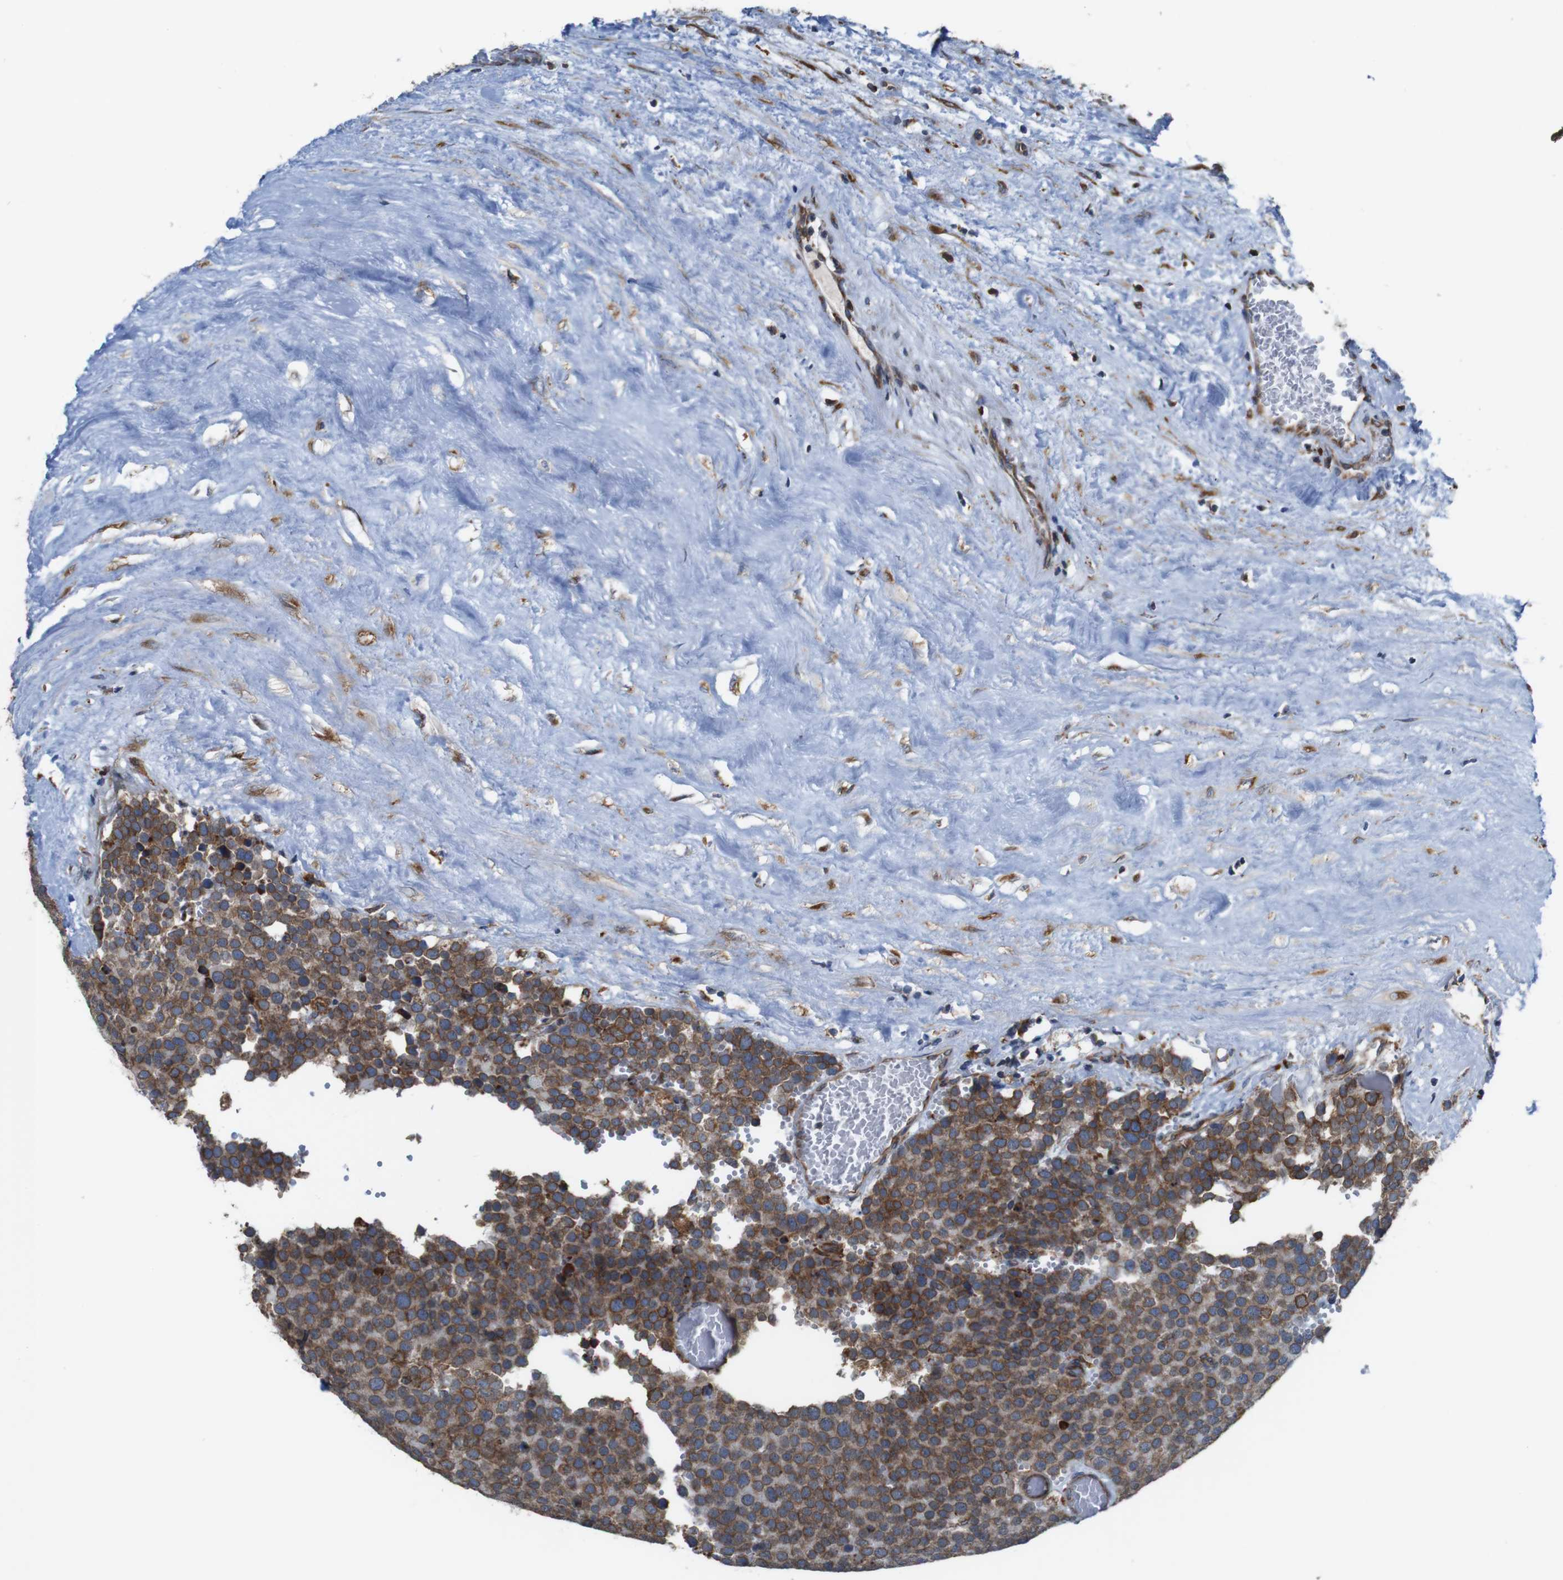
{"staining": {"intensity": "moderate", "quantity": ">75%", "location": "cytoplasmic/membranous"}, "tissue": "testis cancer", "cell_type": "Tumor cells", "image_type": "cancer", "snomed": [{"axis": "morphology", "description": "Normal tissue, NOS"}, {"axis": "morphology", "description": "Seminoma, NOS"}, {"axis": "topography", "description": "Testis"}], "caption": "Immunohistochemistry image of human seminoma (testis) stained for a protein (brown), which reveals medium levels of moderate cytoplasmic/membranous staining in approximately >75% of tumor cells.", "gene": "UGGT1", "patient": {"sex": "male", "age": 71}}